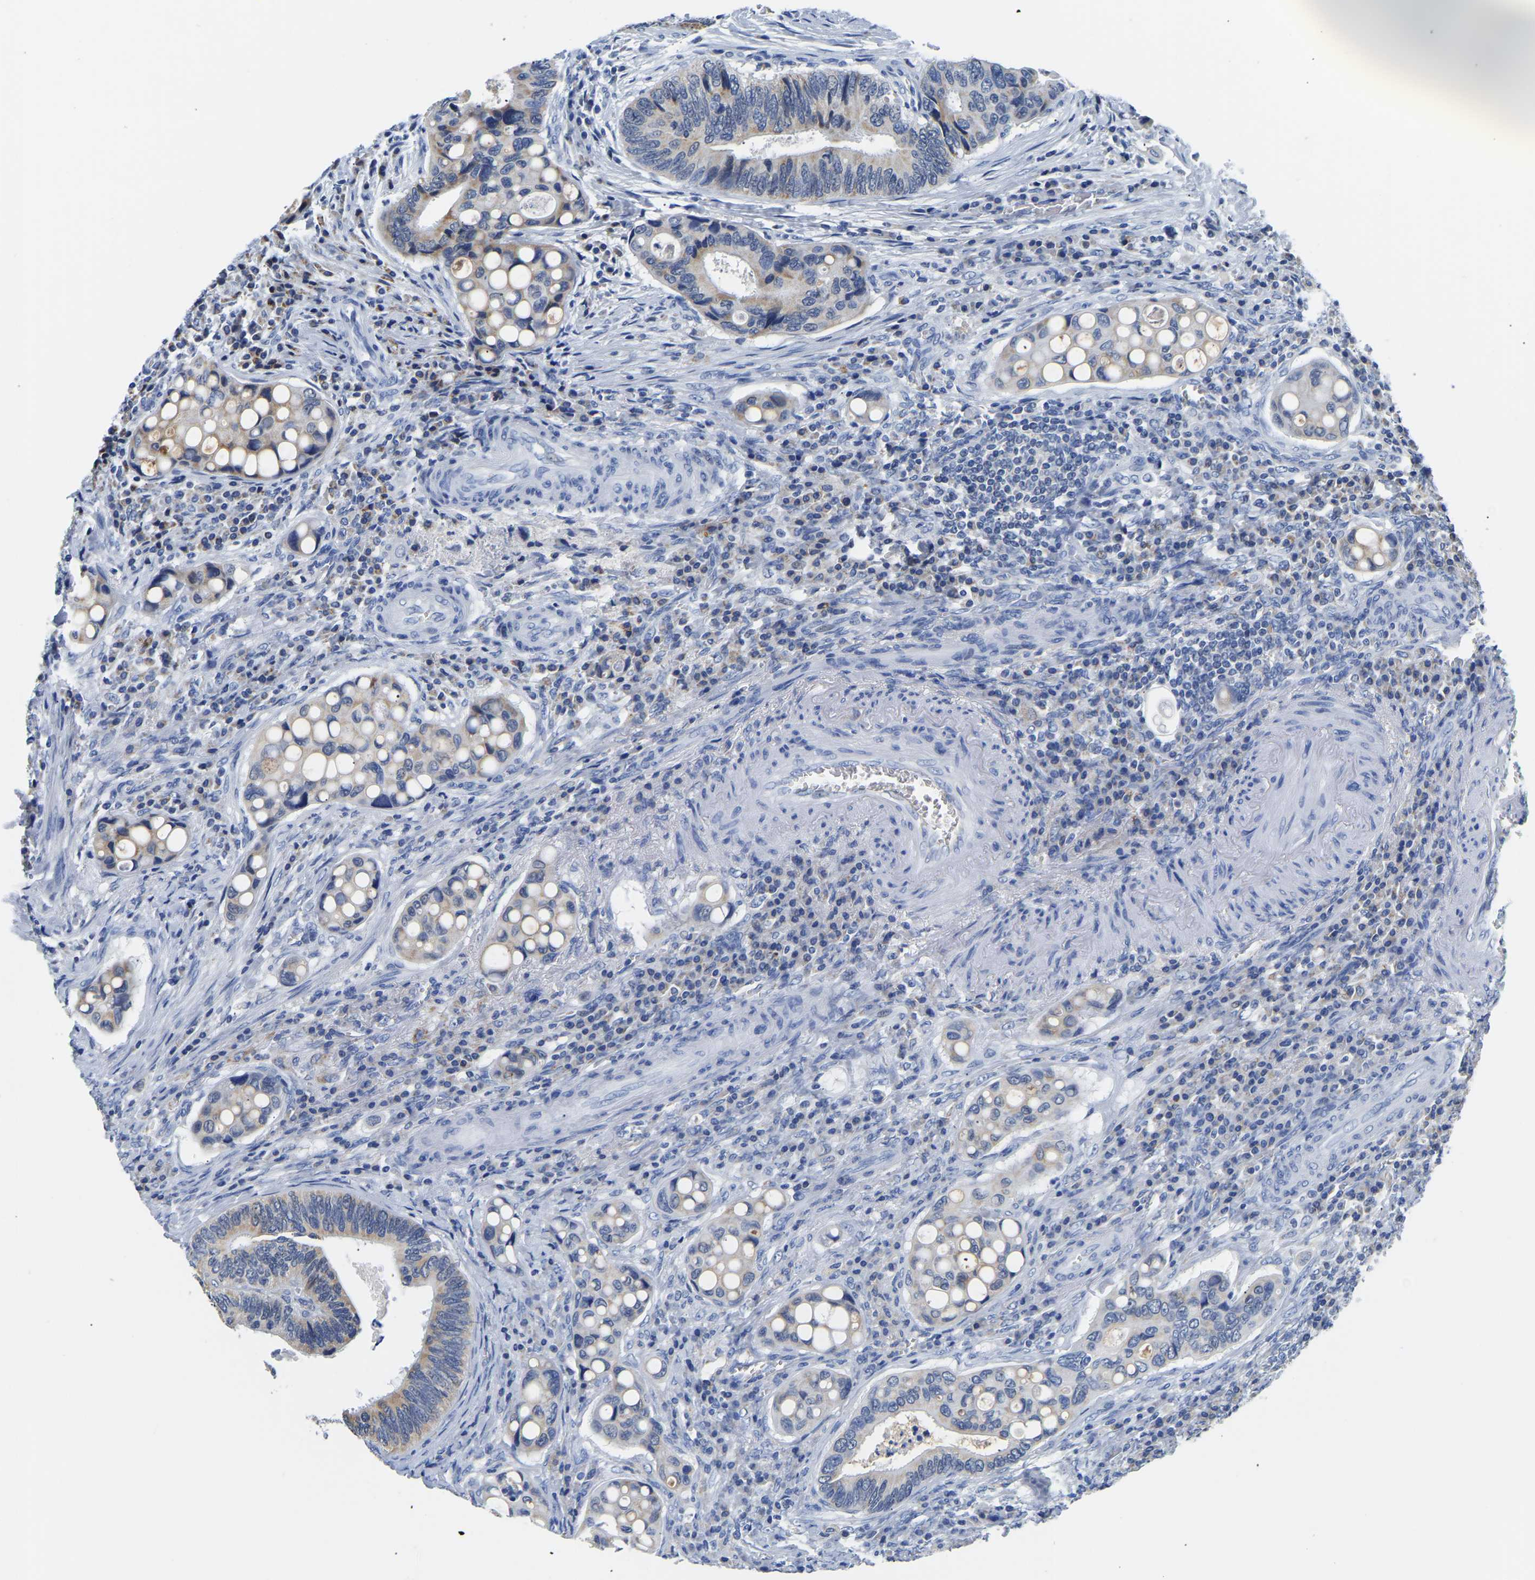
{"staining": {"intensity": "weak", "quantity": "<25%", "location": "cytoplasmic/membranous"}, "tissue": "colorectal cancer", "cell_type": "Tumor cells", "image_type": "cancer", "snomed": [{"axis": "morphology", "description": "Inflammation, NOS"}, {"axis": "morphology", "description": "Adenocarcinoma, NOS"}, {"axis": "topography", "description": "Colon"}], "caption": "Image shows no protein expression in tumor cells of colorectal adenocarcinoma tissue. (DAB (3,3'-diaminobenzidine) immunohistochemistry (IHC) with hematoxylin counter stain).", "gene": "PCK2", "patient": {"sex": "male", "age": 72}}